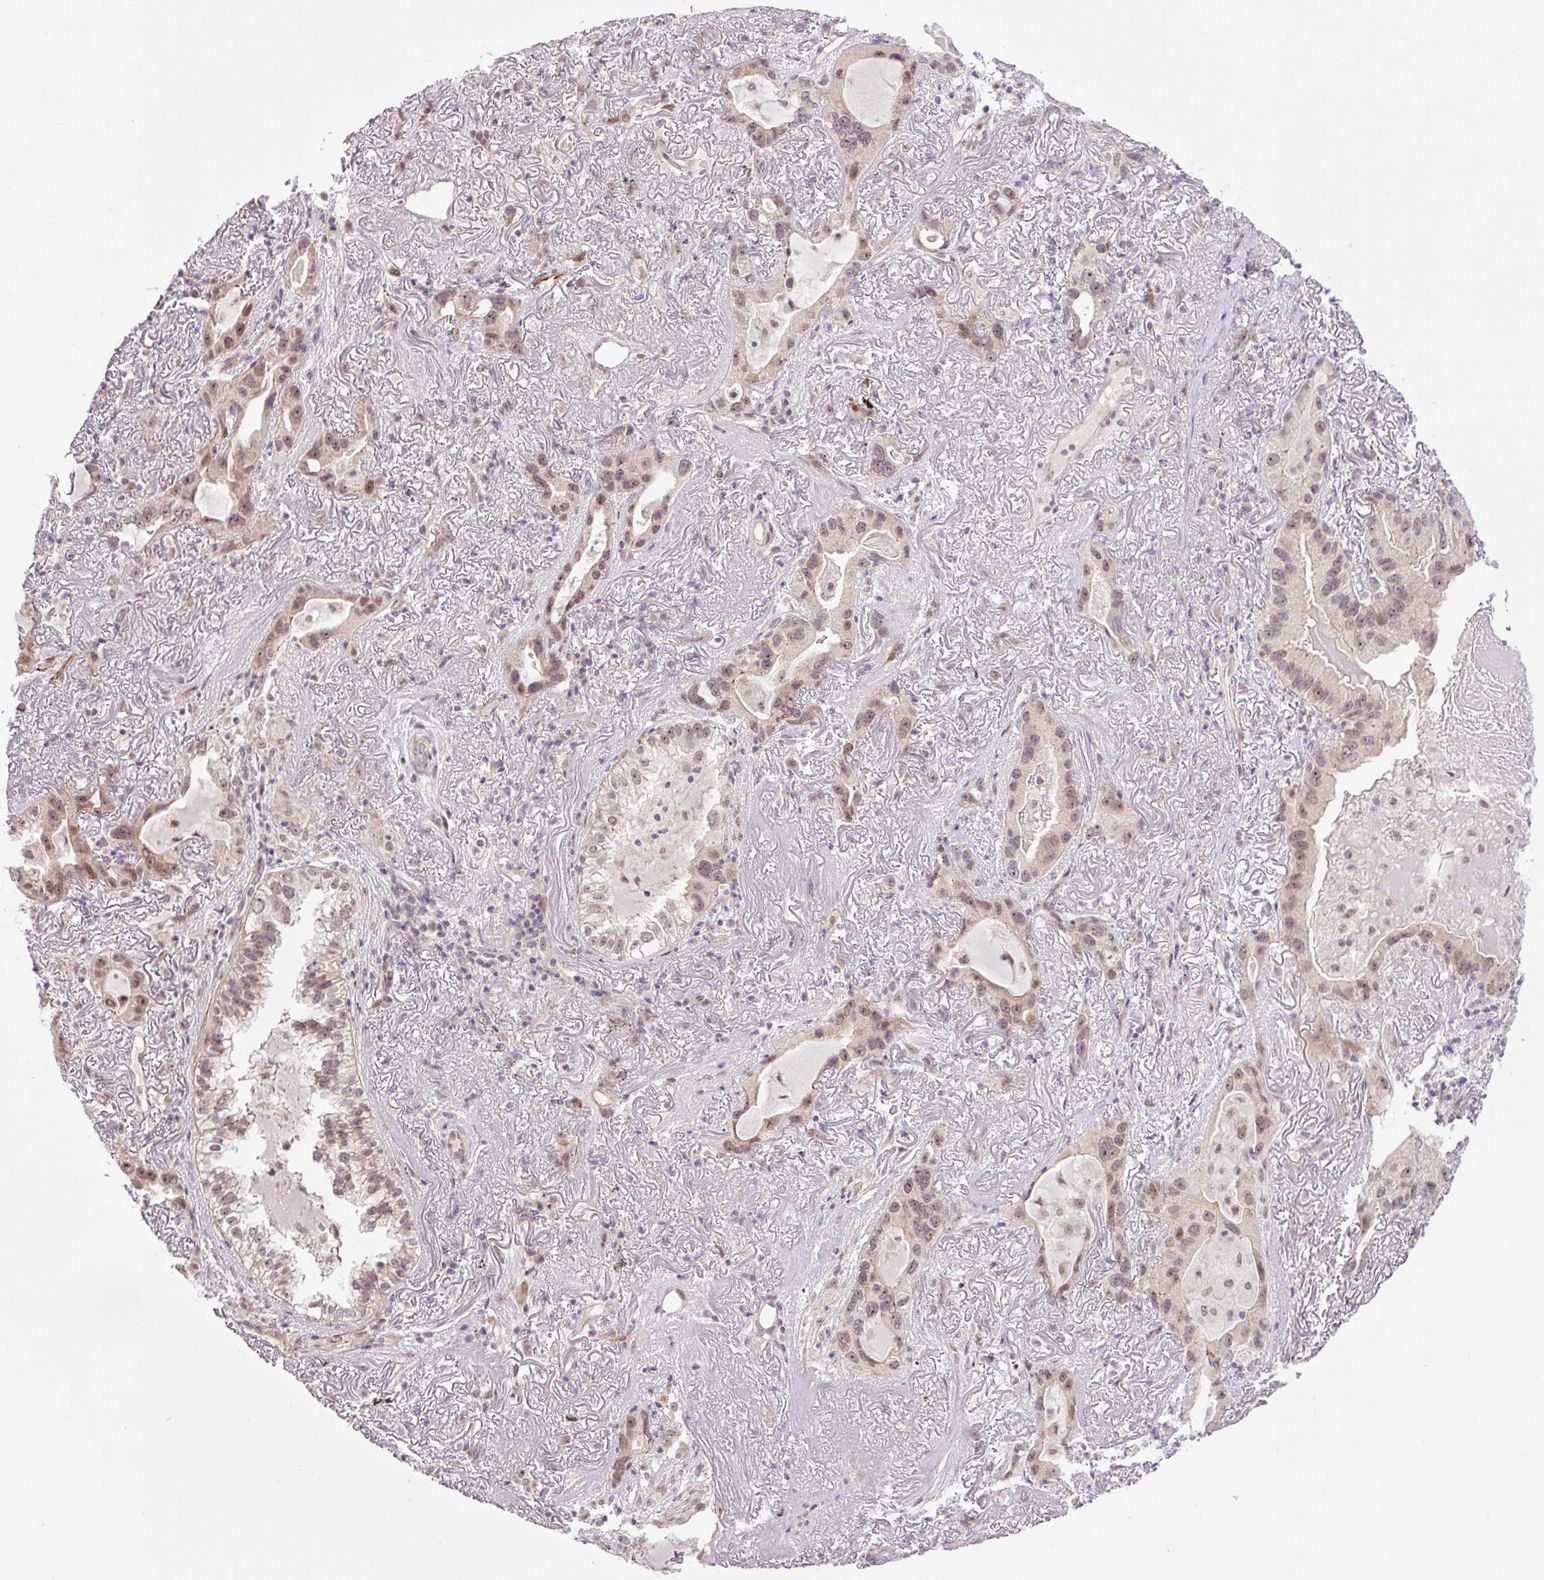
{"staining": {"intensity": "moderate", "quantity": ">75%", "location": "nuclear"}, "tissue": "lung cancer", "cell_type": "Tumor cells", "image_type": "cancer", "snomed": [{"axis": "morphology", "description": "Adenocarcinoma, NOS"}, {"axis": "topography", "description": "Lung"}], "caption": "IHC staining of lung cancer (adenocarcinoma), which demonstrates medium levels of moderate nuclear positivity in approximately >75% of tumor cells indicating moderate nuclear protein staining. The staining was performed using DAB (brown) for protein detection and nuclei were counterstained in hematoxylin (blue).", "gene": "ICE1", "patient": {"sex": "female", "age": 69}}